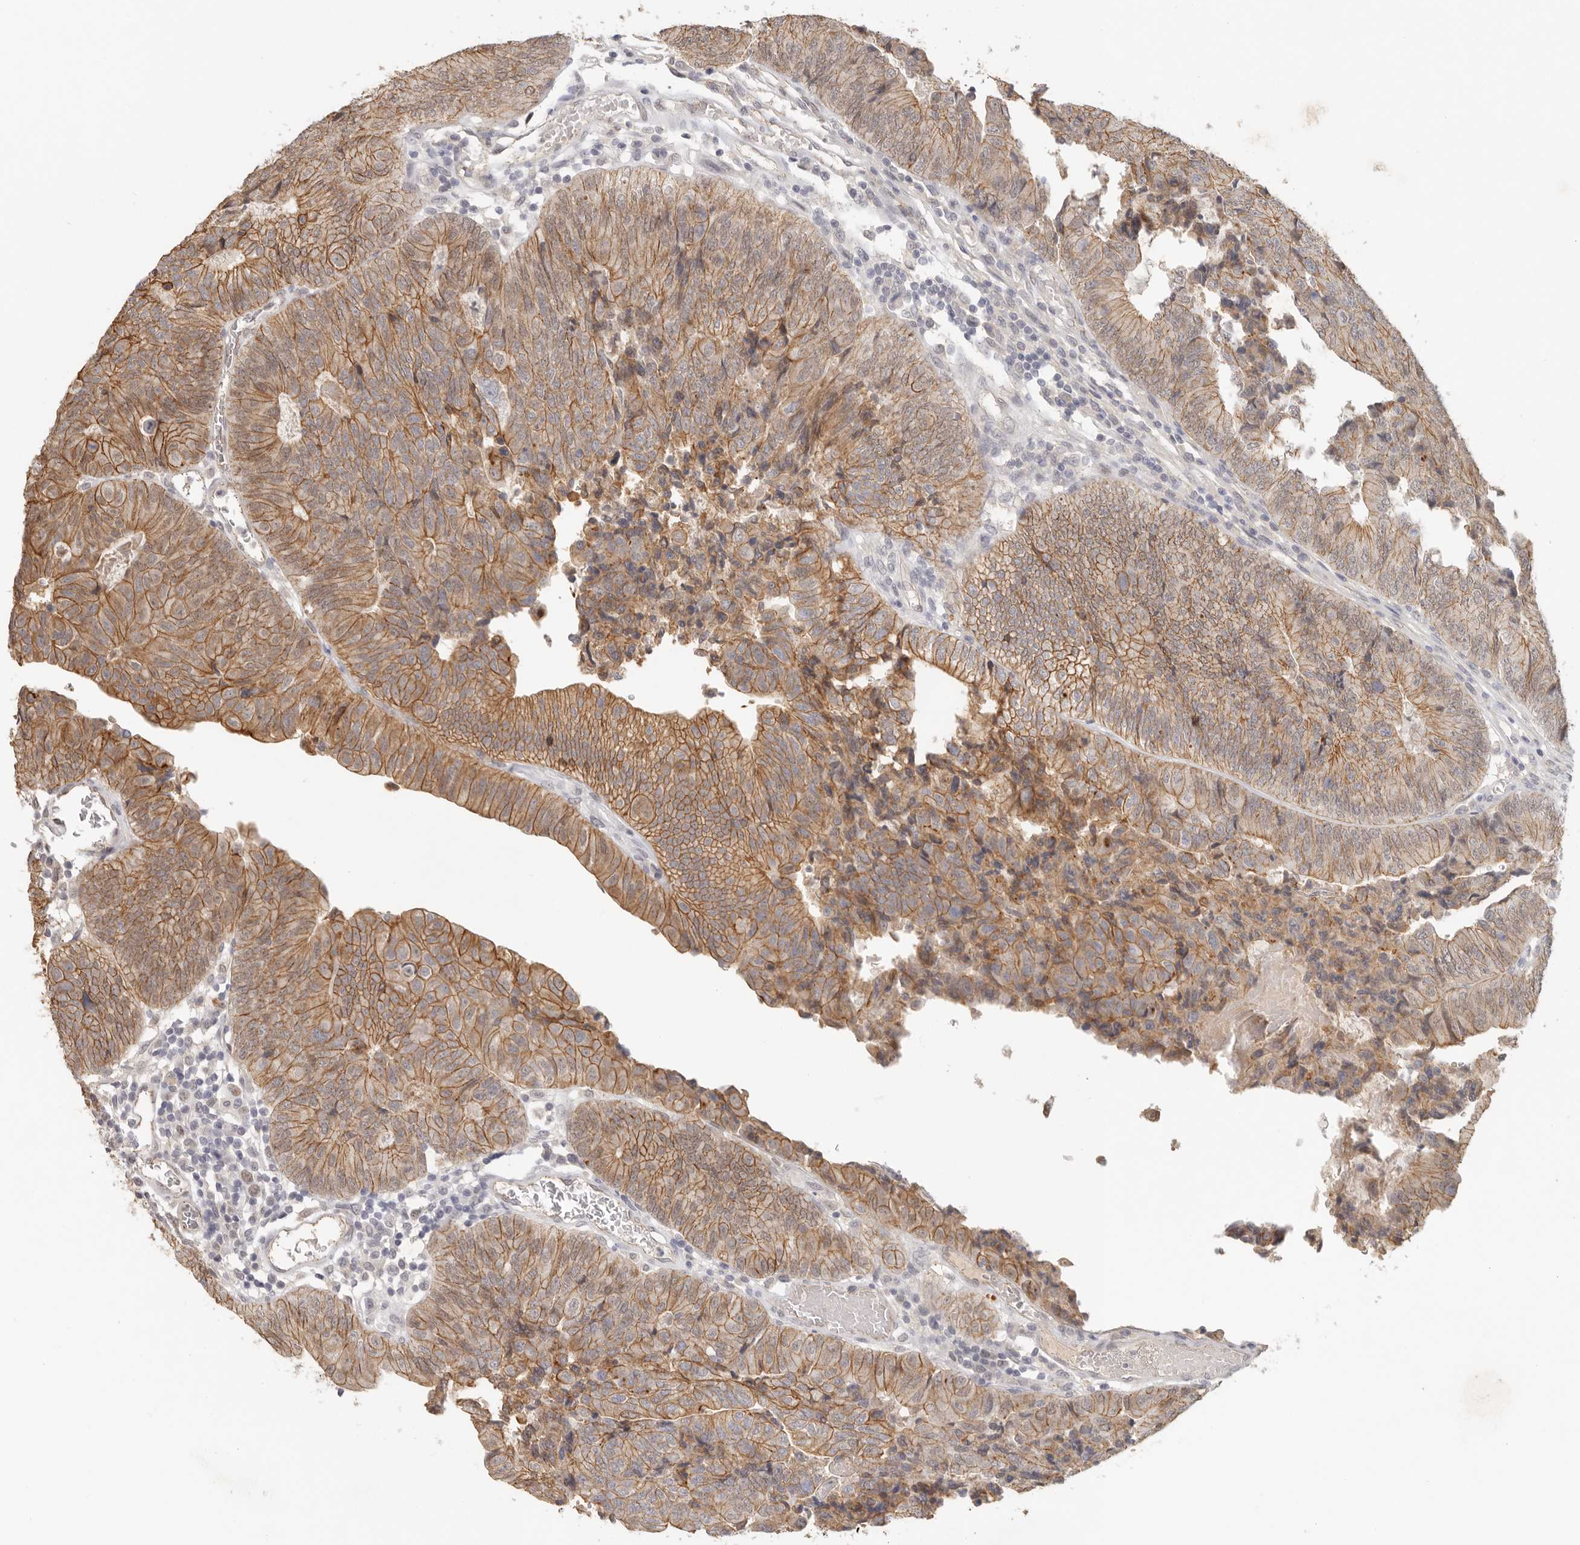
{"staining": {"intensity": "moderate", "quantity": ">75%", "location": "cytoplasmic/membranous"}, "tissue": "colorectal cancer", "cell_type": "Tumor cells", "image_type": "cancer", "snomed": [{"axis": "morphology", "description": "Adenocarcinoma, NOS"}, {"axis": "topography", "description": "Colon"}], "caption": "A brown stain highlights moderate cytoplasmic/membranous expression of a protein in colorectal cancer tumor cells.", "gene": "ANXA9", "patient": {"sex": "female", "age": 67}}